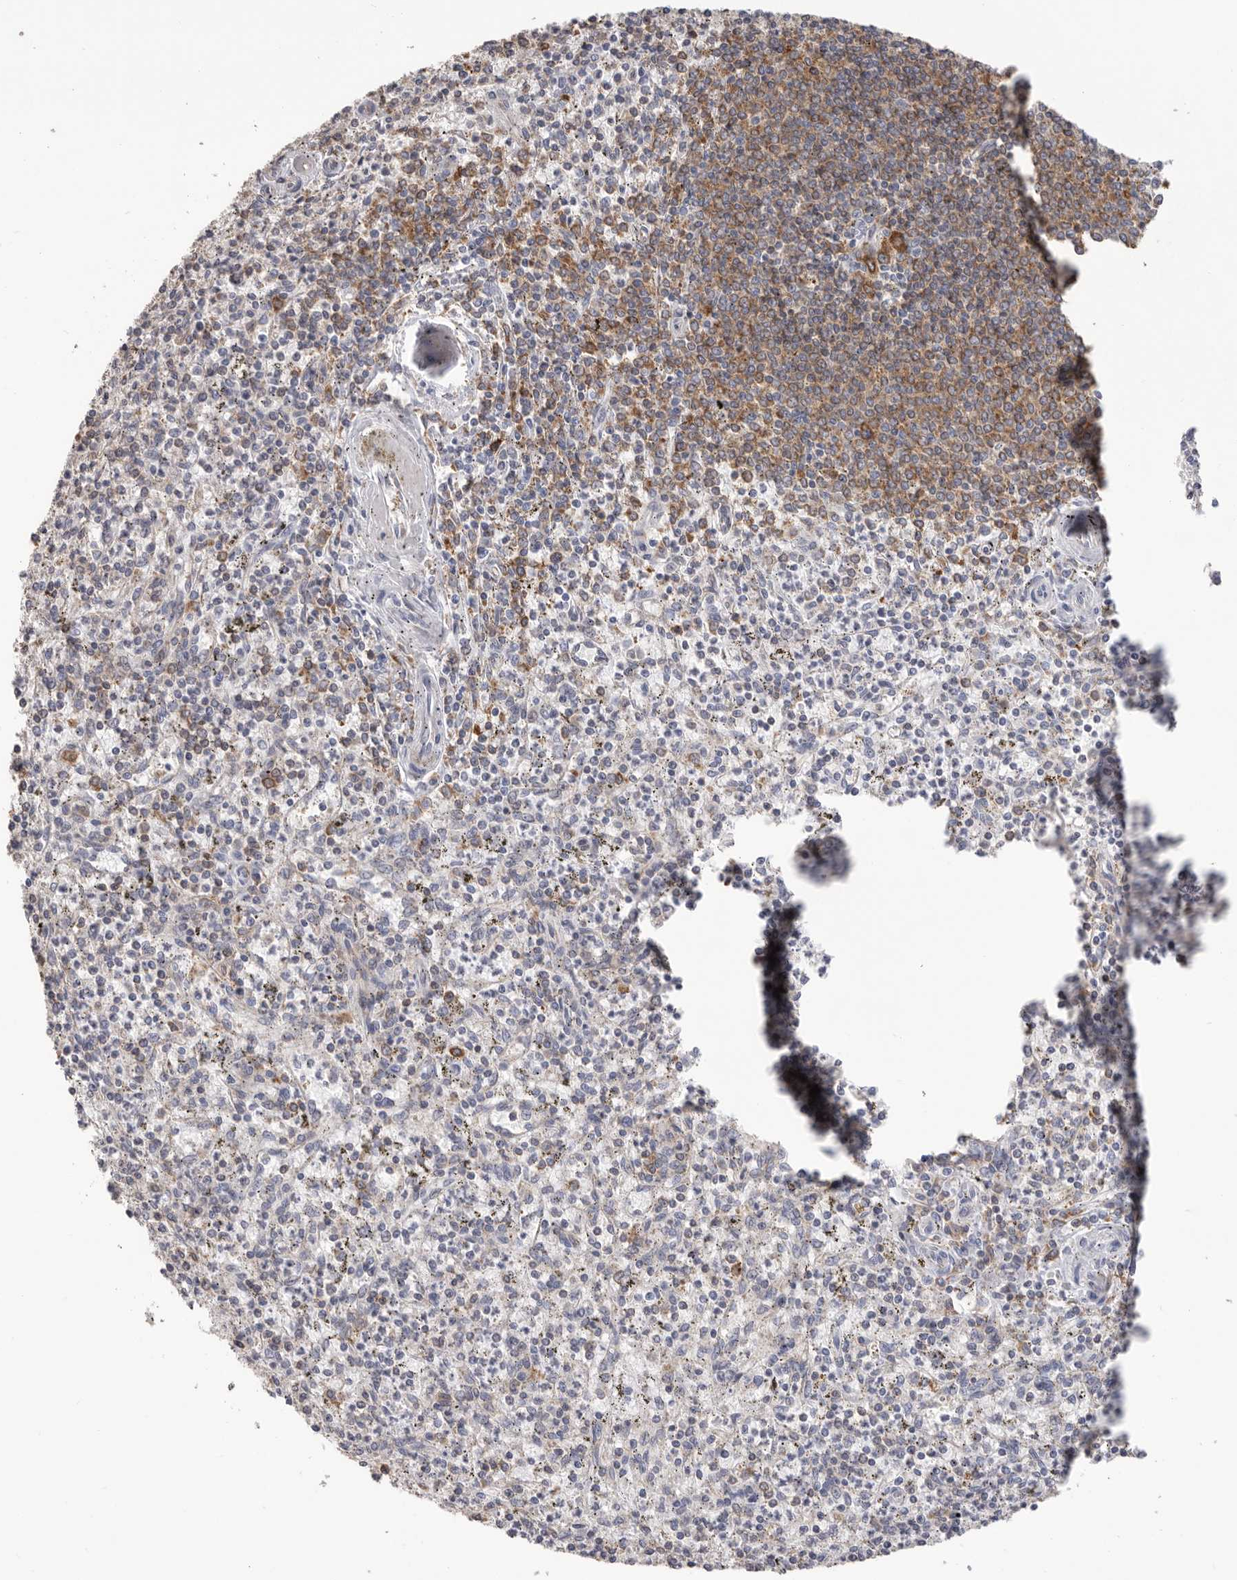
{"staining": {"intensity": "moderate", "quantity": "<25%", "location": "cytoplasmic/membranous"}, "tissue": "spleen", "cell_type": "Cells in red pulp", "image_type": "normal", "snomed": [{"axis": "morphology", "description": "Normal tissue, NOS"}, {"axis": "topography", "description": "Spleen"}], "caption": "Cells in red pulp display low levels of moderate cytoplasmic/membranous staining in approximately <25% of cells in unremarkable spleen. The staining was performed using DAB to visualize the protein expression in brown, while the nuclei were stained in blue with hematoxylin (Magnification: 20x).", "gene": "SERBP1", "patient": {"sex": "male", "age": 72}}